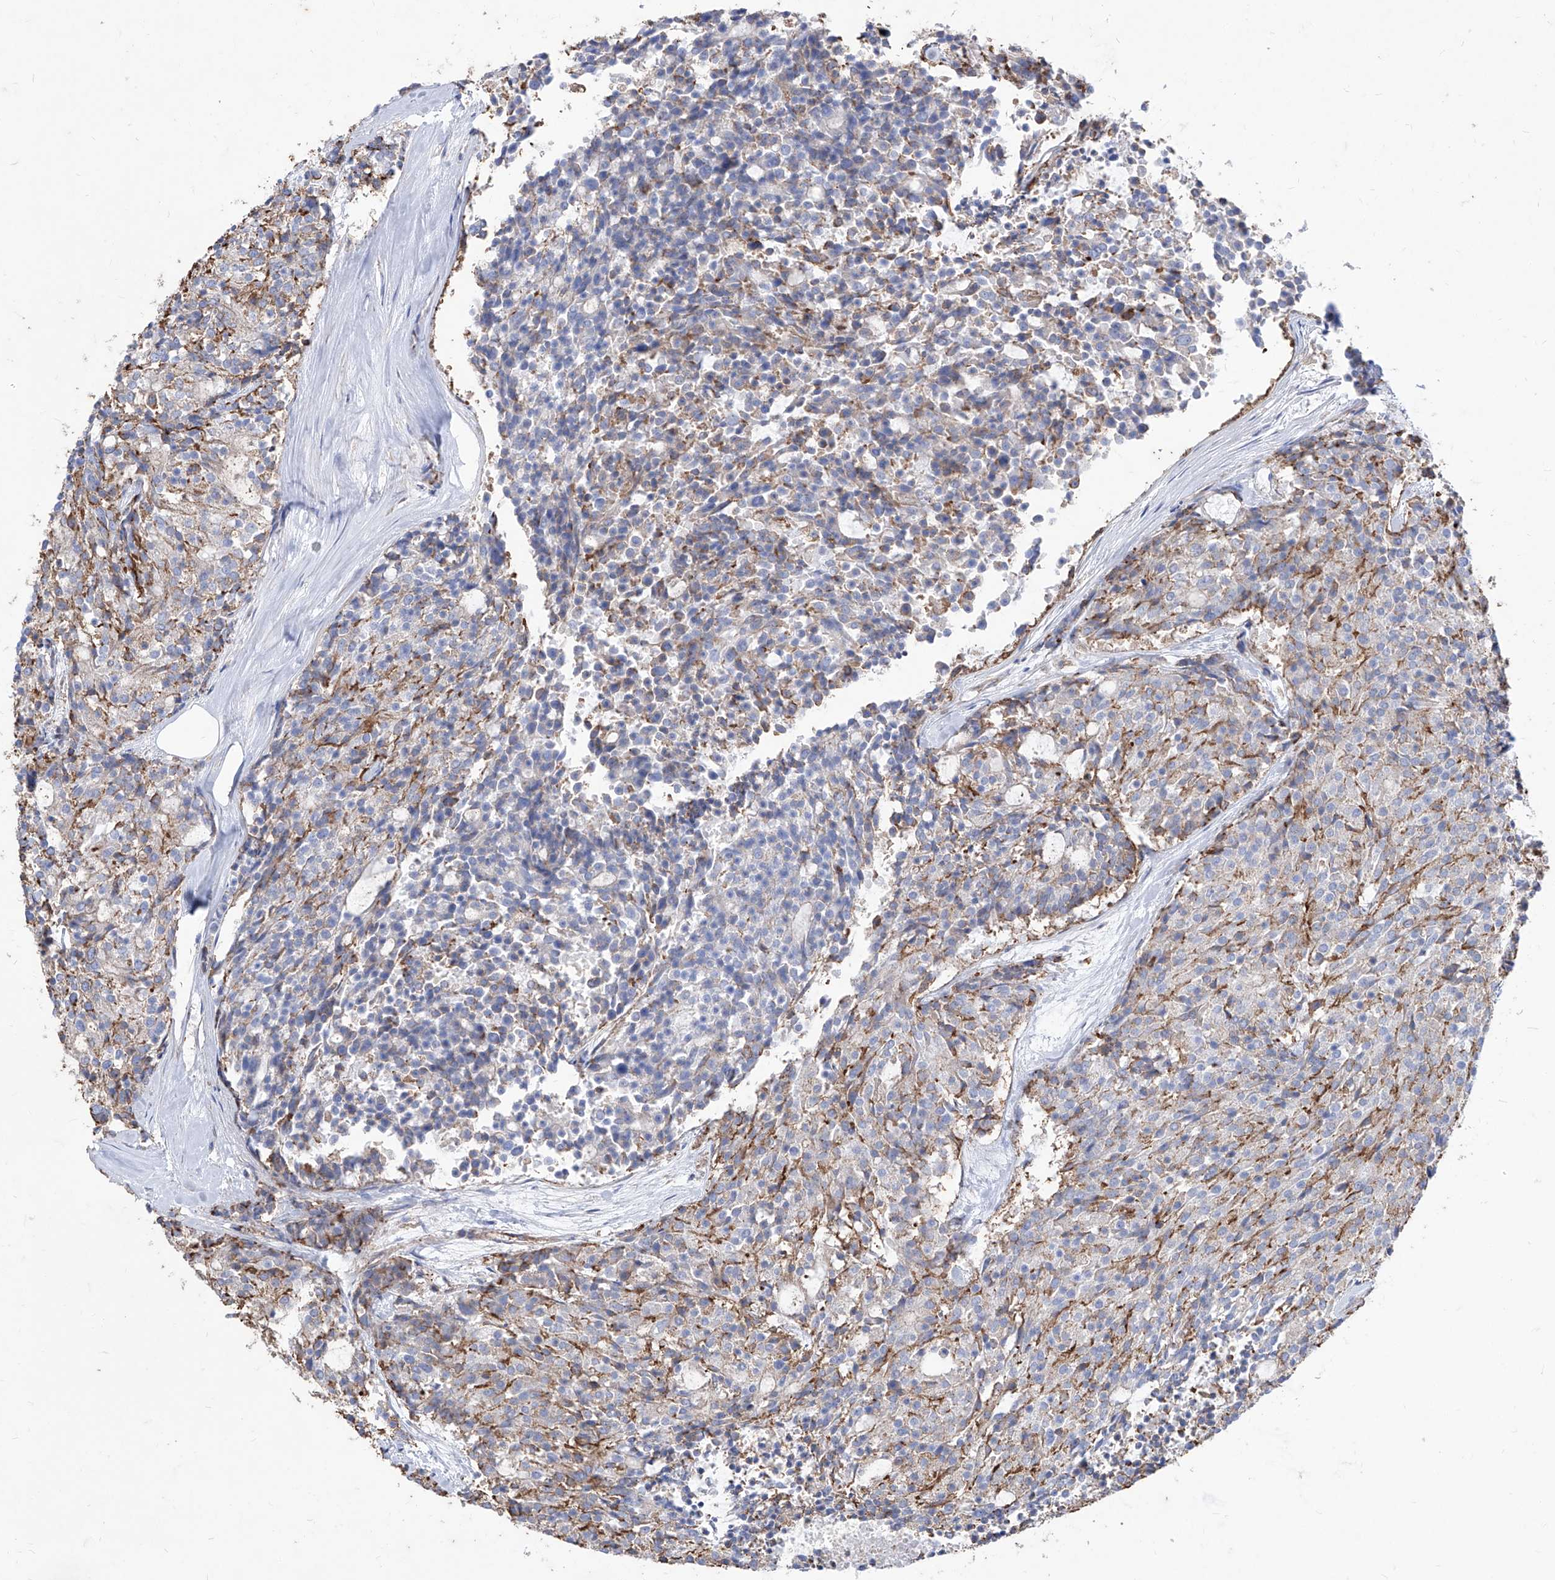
{"staining": {"intensity": "moderate", "quantity": "<25%", "location": "cytoplasmic/membranous"}, "tissue": "carcinoid", "cell_type": "Tumor cells", "image_type": "cancer", "snomed": [{"axis": "morphology", "description": "Carcinoid, malignant, NOS"}, {"axis": "topography", "description": "Pancreas"}], "caption": "Immunohistochemistry (IHC) image of human carcinoid stained for a protein (brown), which shows low levels of moderate cytoplasmic/membranous expression in about <25% of tumor cells.", "gene": "C1orf74", "patient": {"sex": "female", "age": 54}}